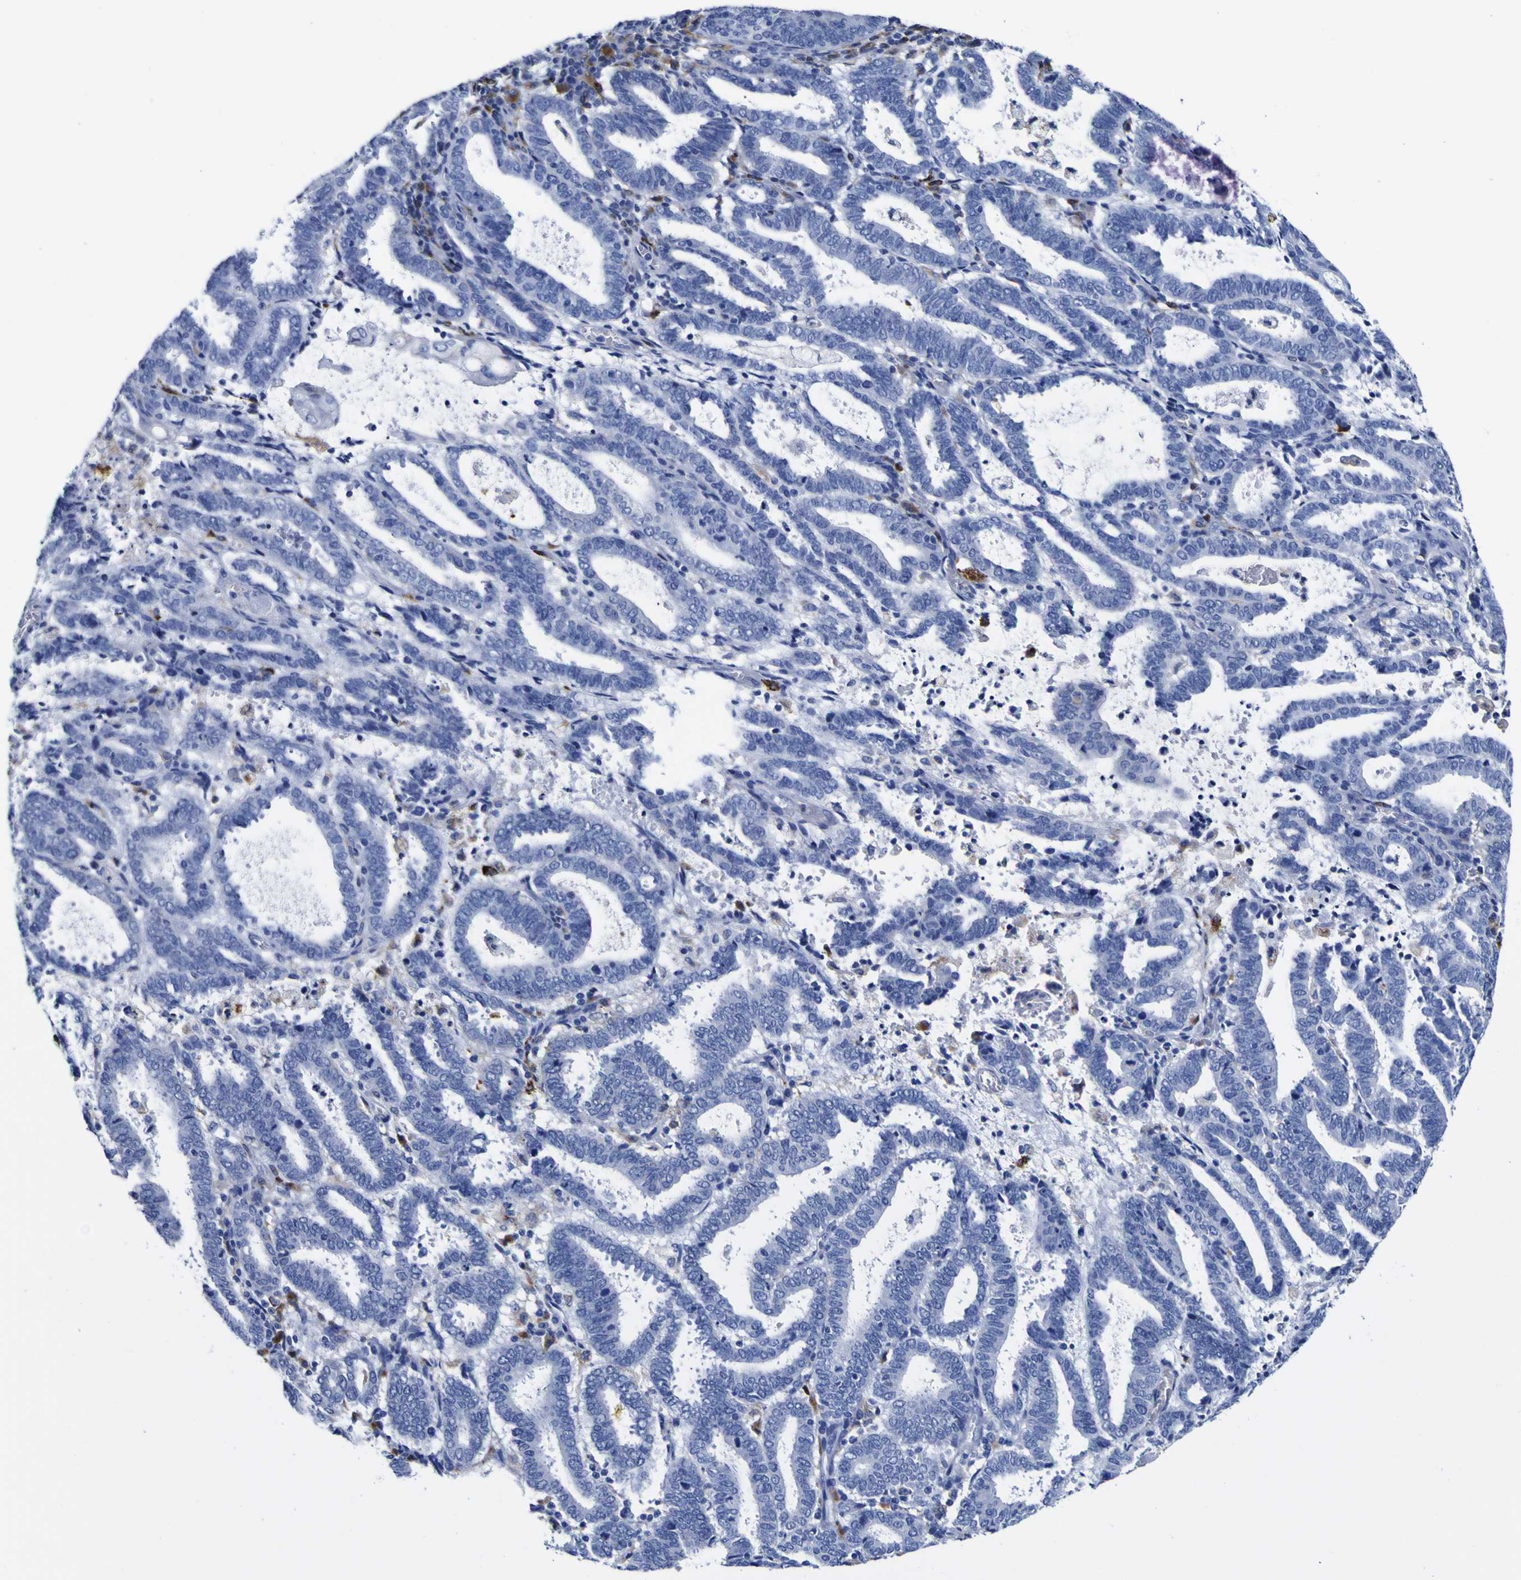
{"staining": {"intensity": "negative", "quantity": "none", "location": "none"}, "tissue": "endometrial cancer", "cell_type": "Tumor cells", "image_type": "cancer", "snomed": [{"axis": "morphology", "description": "Adenocarcinoma, NOS"}, {"axis": "topography", "description": "Uterus"}], "caption": "There is no significant positivity in tumor cells of adenocarcinoma (endometrial).", "gene": "HLA-DQA1", "patient": {"sex": "female", "age": 83}}